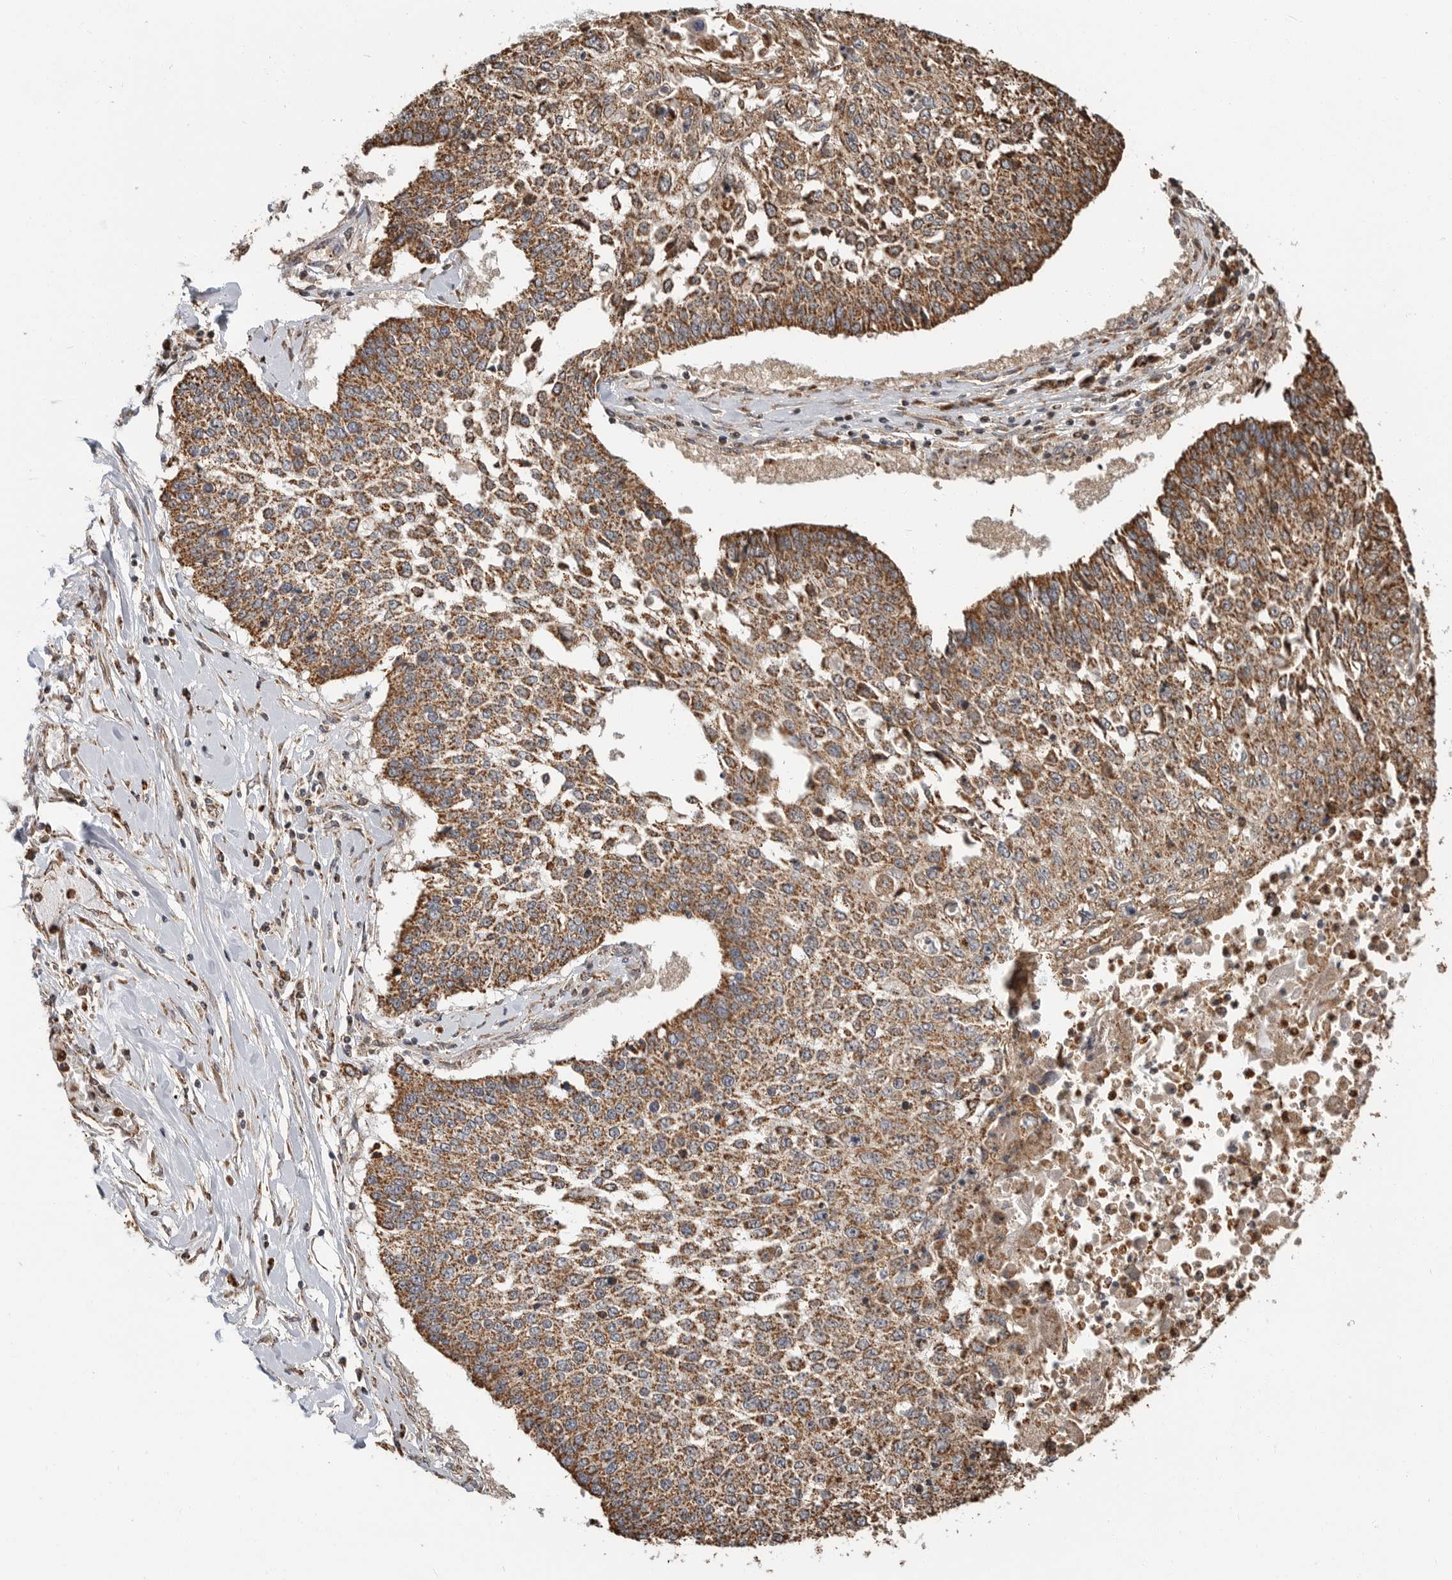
{"staining": {"intensity": "moderate", "quantity": ">75%", "location": "cytoplasmic/membranous"}, "tissue": "lung cancer", "cell_type": "Tumor cells", "image_type": "cancer", "snomed": [{"axis": "morphology", "description": "Normal tissue, NOS"}, {"axis": "morphology", "description": "Squamous cell carcinoma, NOS"}, {"axis": "topography", "description": "Cartilage tissue"}, {"axis": "topography", "description": "Bronchus"}, {"axis": "topography", "description": "Lung"}, {"axis": "topography", "description": "Peripheral nerve tissue"}], "caption": "A micrograph of lung cancer (squamous cell carcinoma) stained for a protein exhibits moderate cytoplasmic/membranous brown staining in tumor cells.", "gene": "GCNT2", "patient": {"sex": "female", "age": 49}}